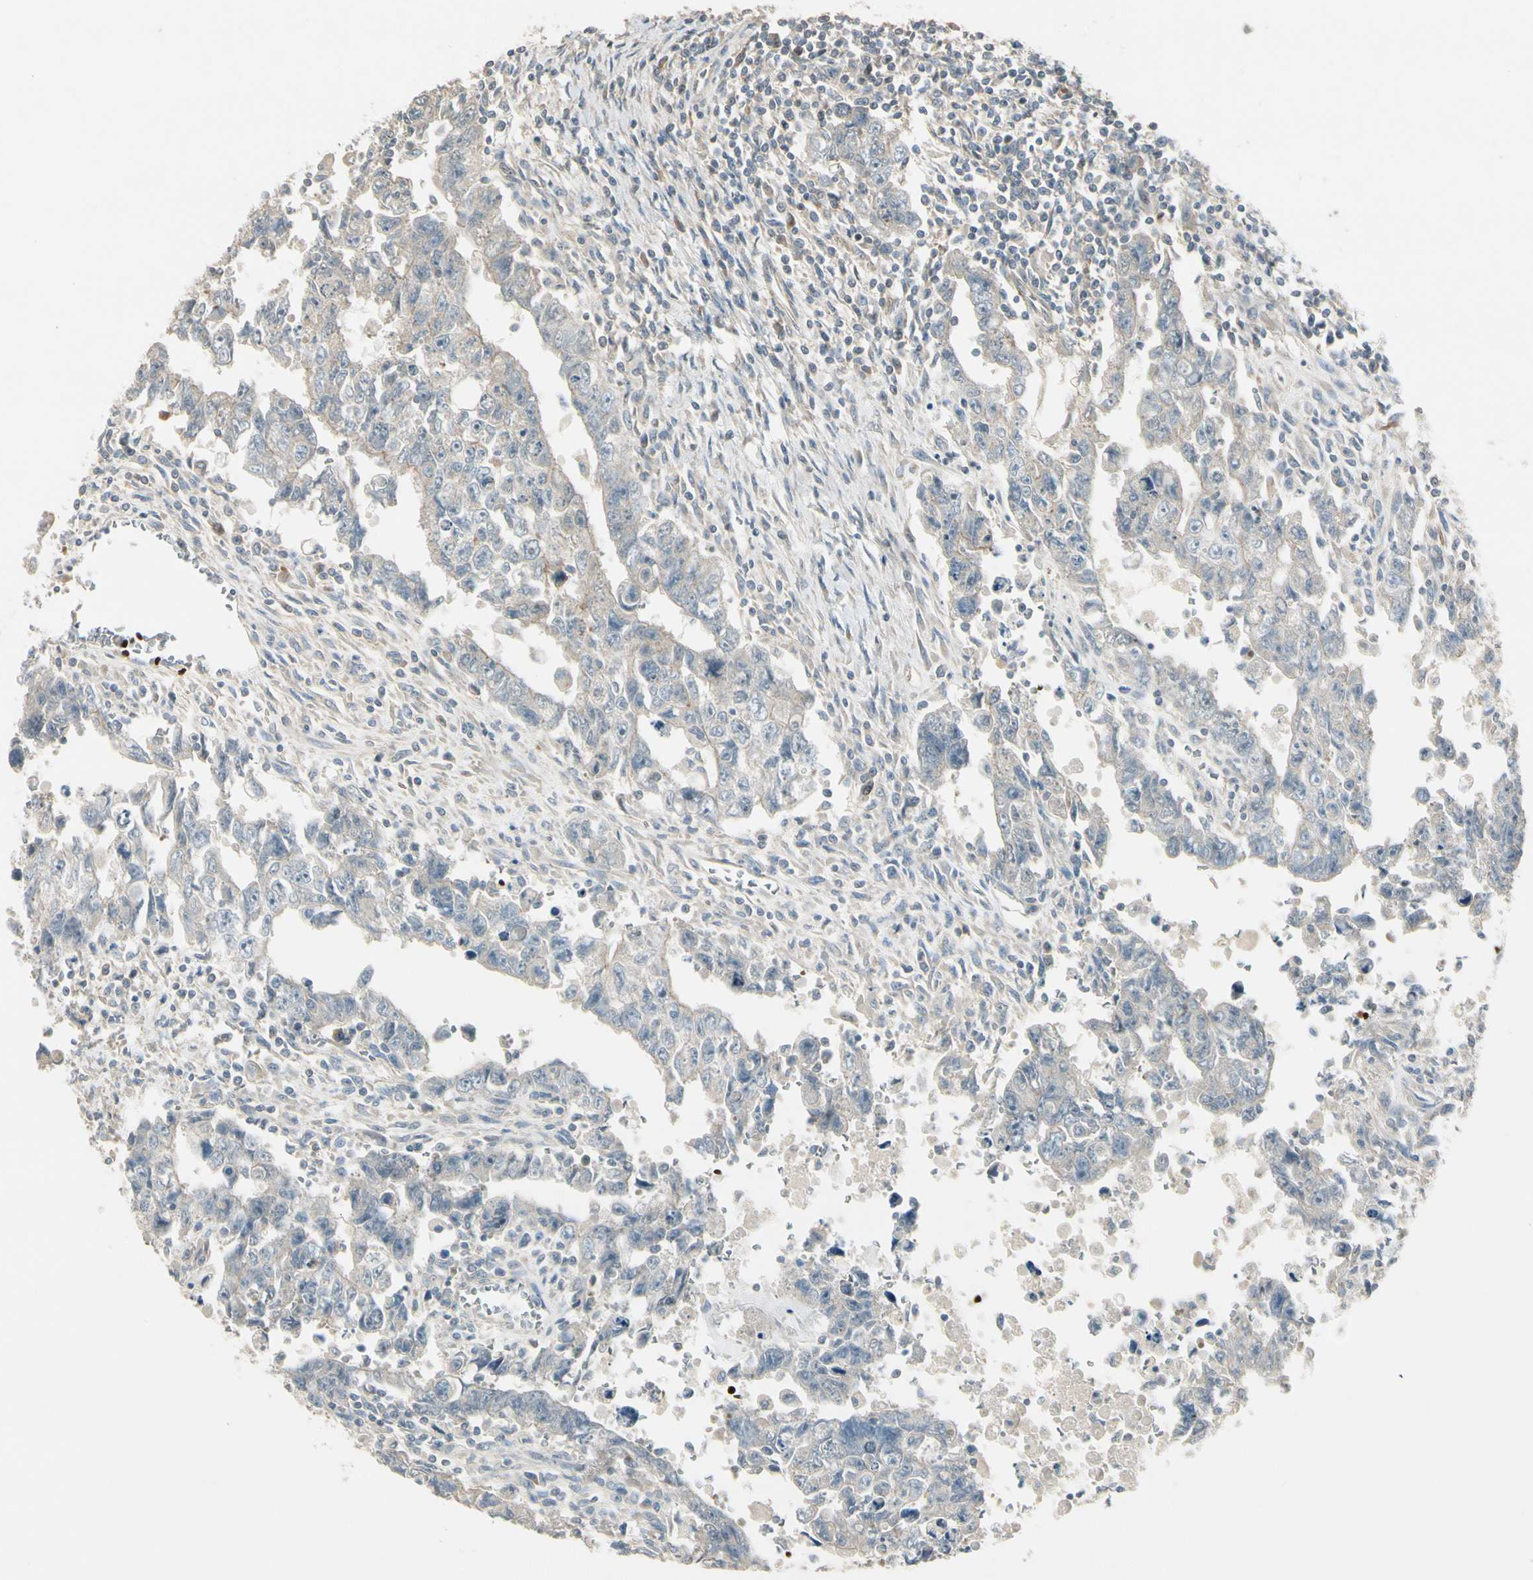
{"staining": {"intensity": "negative", "quantity": "none", "location": "none"}, "tissue": "testis cancer", "cell_type": "Tumor cells", "image_type": "cancer", "snomed": [{"axis": "morphology", "description": "Carcinoma, Embryonal, NOS"}, {"axis": "topography", "description": "Testis"}], "caption": "This image is of embryonal carcinoma (testis) stained with IHC to label a protein in brown with the nuclei are counter-stained blue. There is no positivity in tumor cells.", "gene": "PPP3CB", "patient": {"sex": "male", "age": 28}}